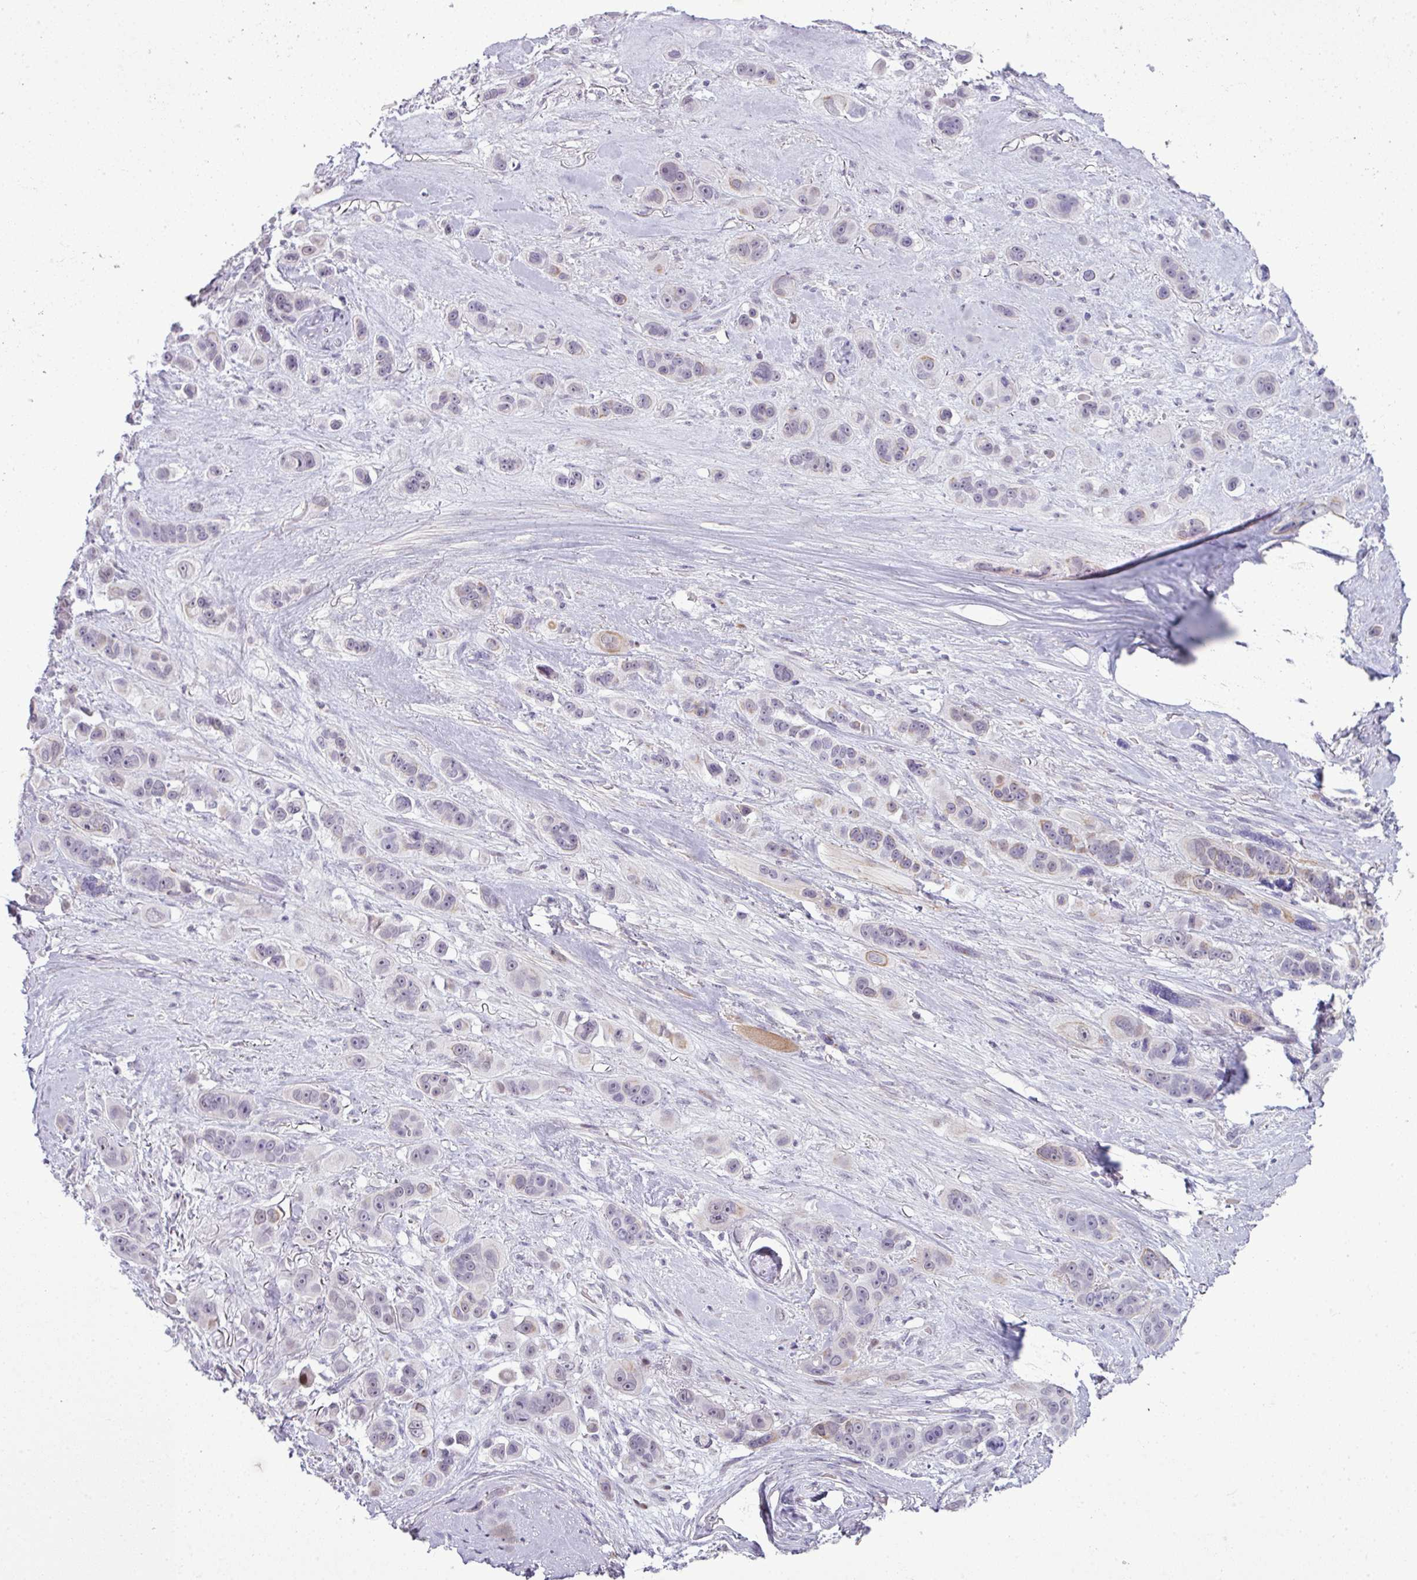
{"staining": {"intensity": "moderate", "quantity": "<25%", "location": "cytoplasmic/membranous"}, "tissue": "skin cancer", "cell_type": "Tumor cells", "image_type": "cancer", "snomed": [{"axis": "morphology", "description": "Squamous cell carcinoma, NOS"}, {"axis": "topography", "description": "Skin"}], "caption": "A brown stain shows moderate cytoplasmic/membranous positivity of a protein in squamous cell carcinoma (skin) tumor cells.", "gene": "ZNF688", "patient": {"sex": "male", "age": 67}}